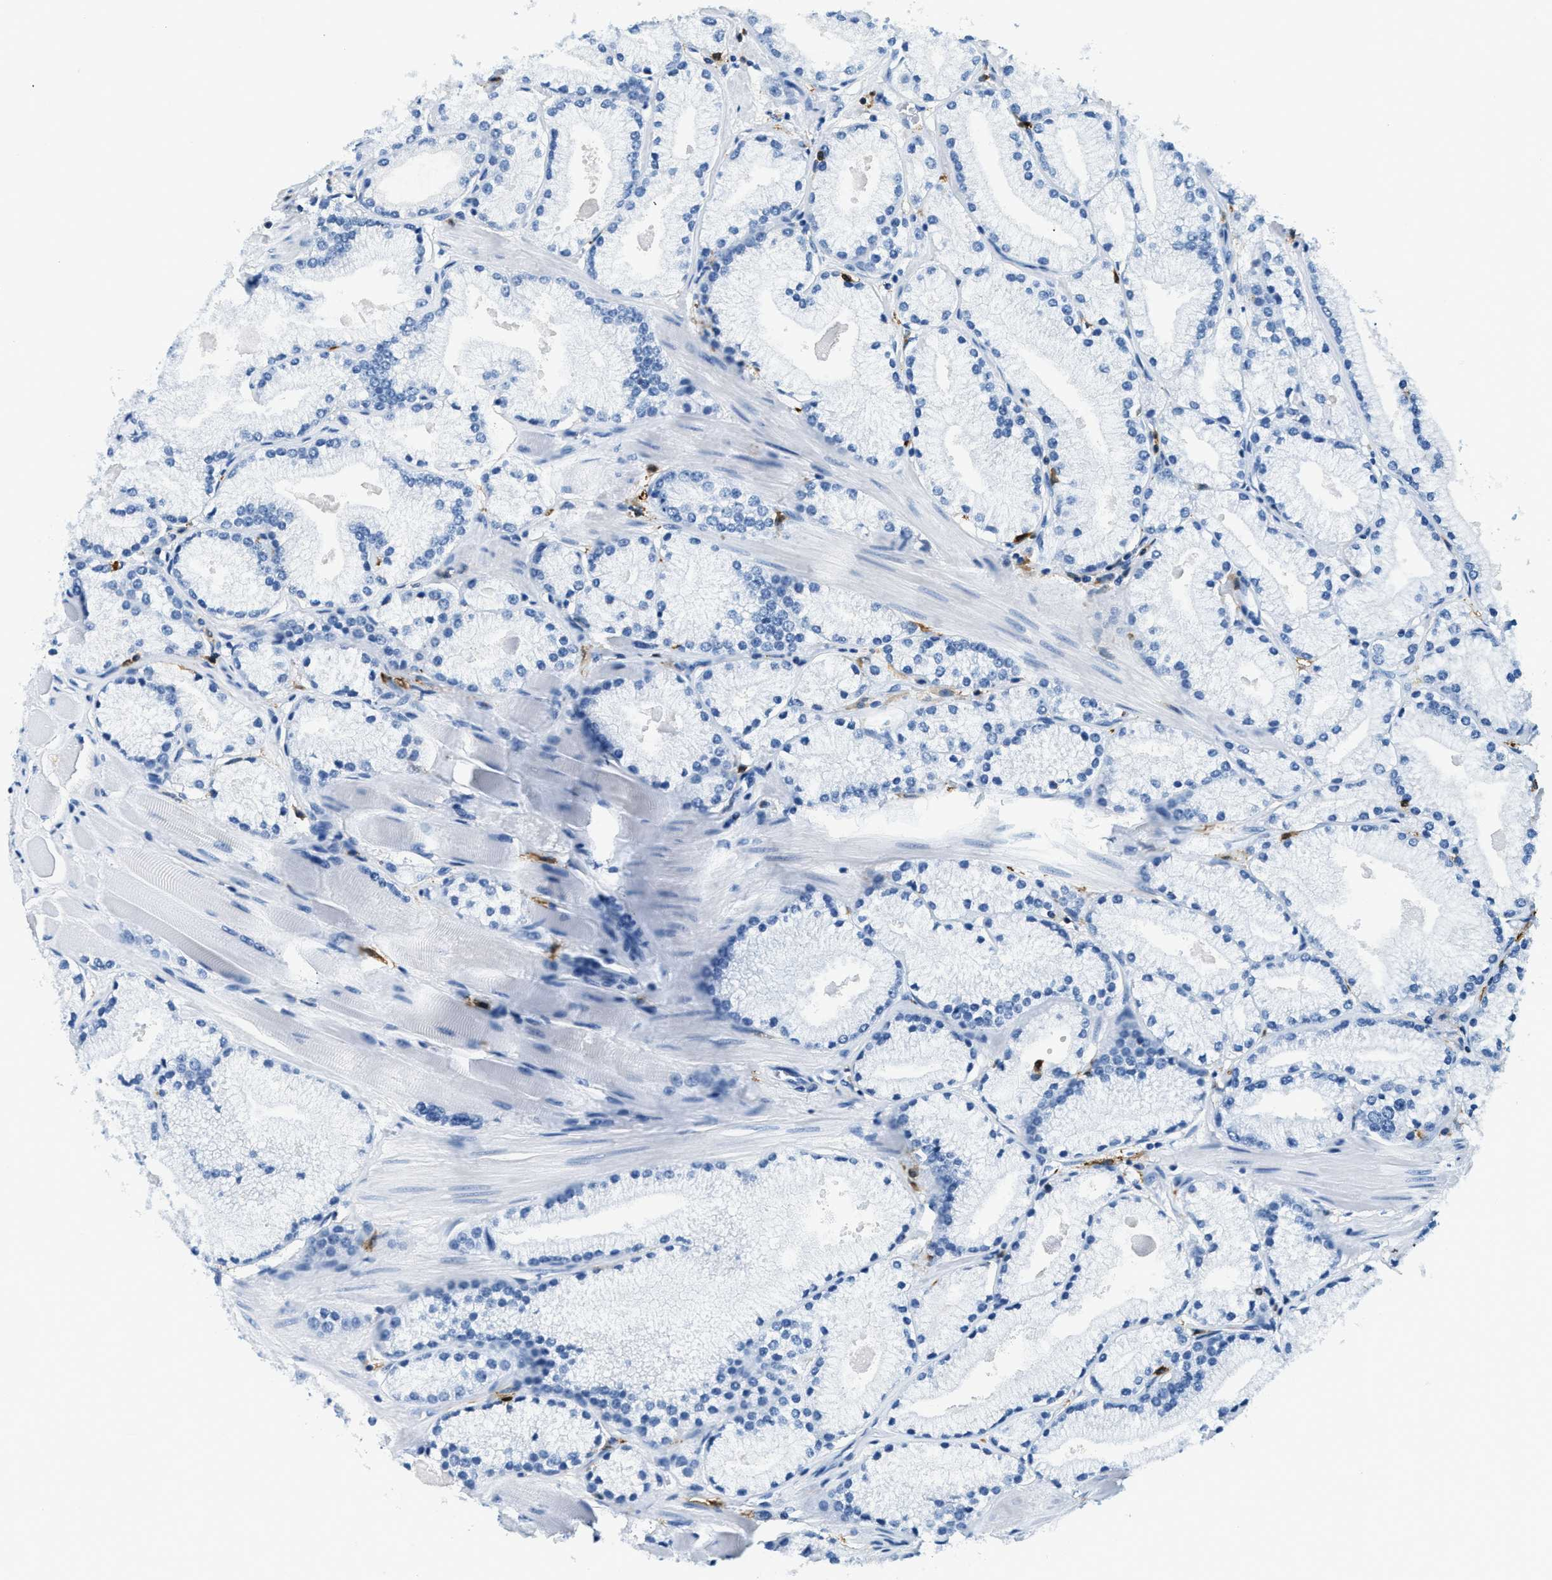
{"staining": {"intensity": "negative", "quantity": "none", "location": "none"}, "tissue": "prostate cancer", "cell_type": "Tumor cells", "image_type": "cancer", "snomed": [{"axis": "morphology", "description": "Adenocarcinoma, High grade"}, {"axis": "topography", "description": "Prostate"}], "caption": "Immunohistochemistry (IHC) micrograph of high-grade adenocarcinoma (prostate) stained for a protein (brown), which demonstrates no expression in tumor cells. Brightfield microscopy of IHC stained with DAB (brown) and hematoxylin (blue), captured at high magnification.", "gene": "CAPG", "patient": {"sex": "male", "age": 50}}